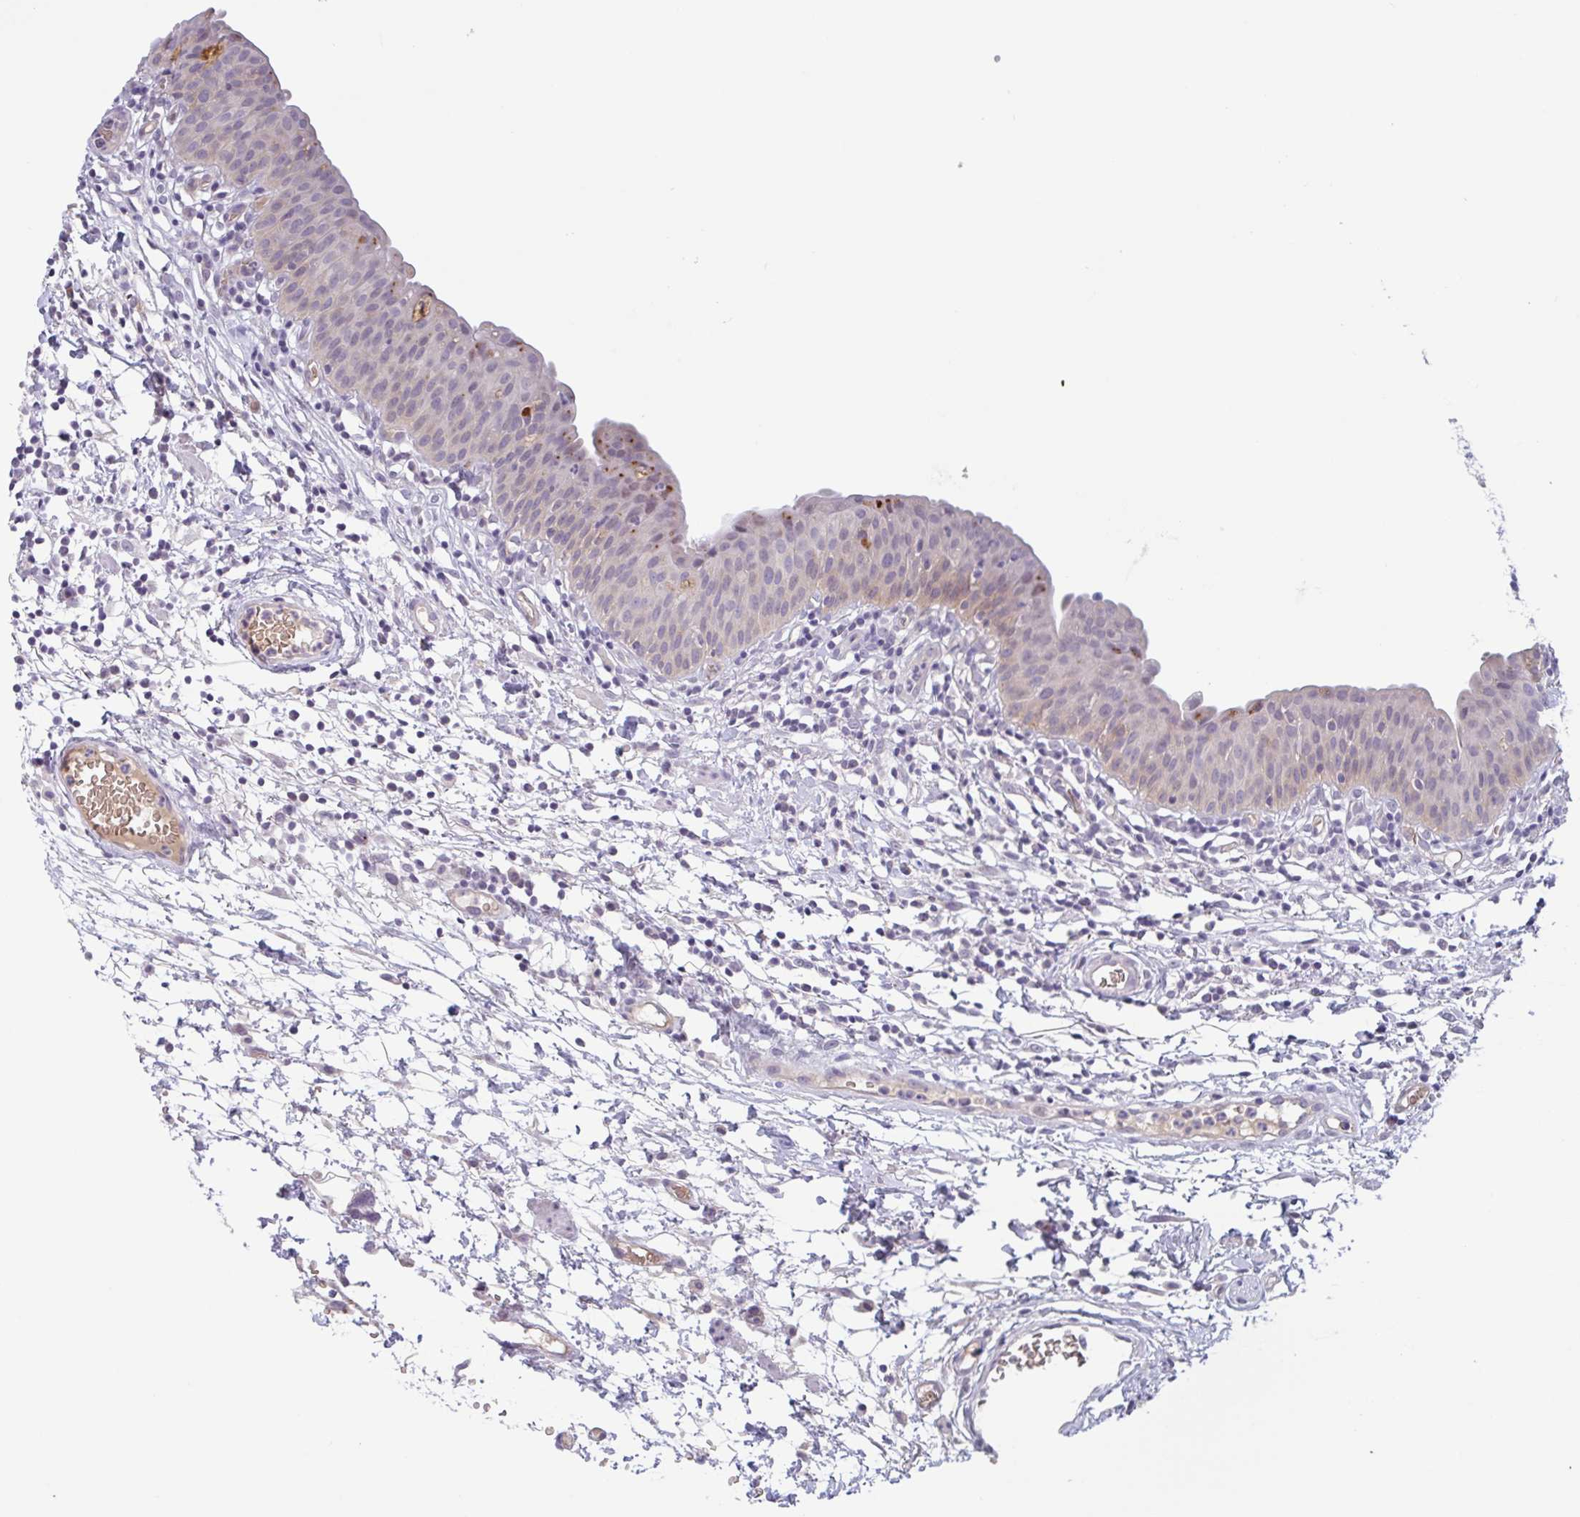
{"staining": {"intensity": "moderate", "quantity": "25%-75%", "location": "nuclear"}, "tissue": "urinary bladder", "cell_type": "Urothelial cells", "image_type": "normal", "snomed": [{"axis": "morphology", "description": "Normal tissue, NOS"}, {"axis": "morphology", "description": "Inflammation, NOS"}, {"axis": "topography", "description": "Urinary bladder"}], "caption": "Urinary bladder stained with DAB IHC demonstrates medium levels of moderate nuclear staining in approximately 25%-75% of urothelial cells.", "gene": "RHAG", "patient": {"sex": "male", "age": 57}}